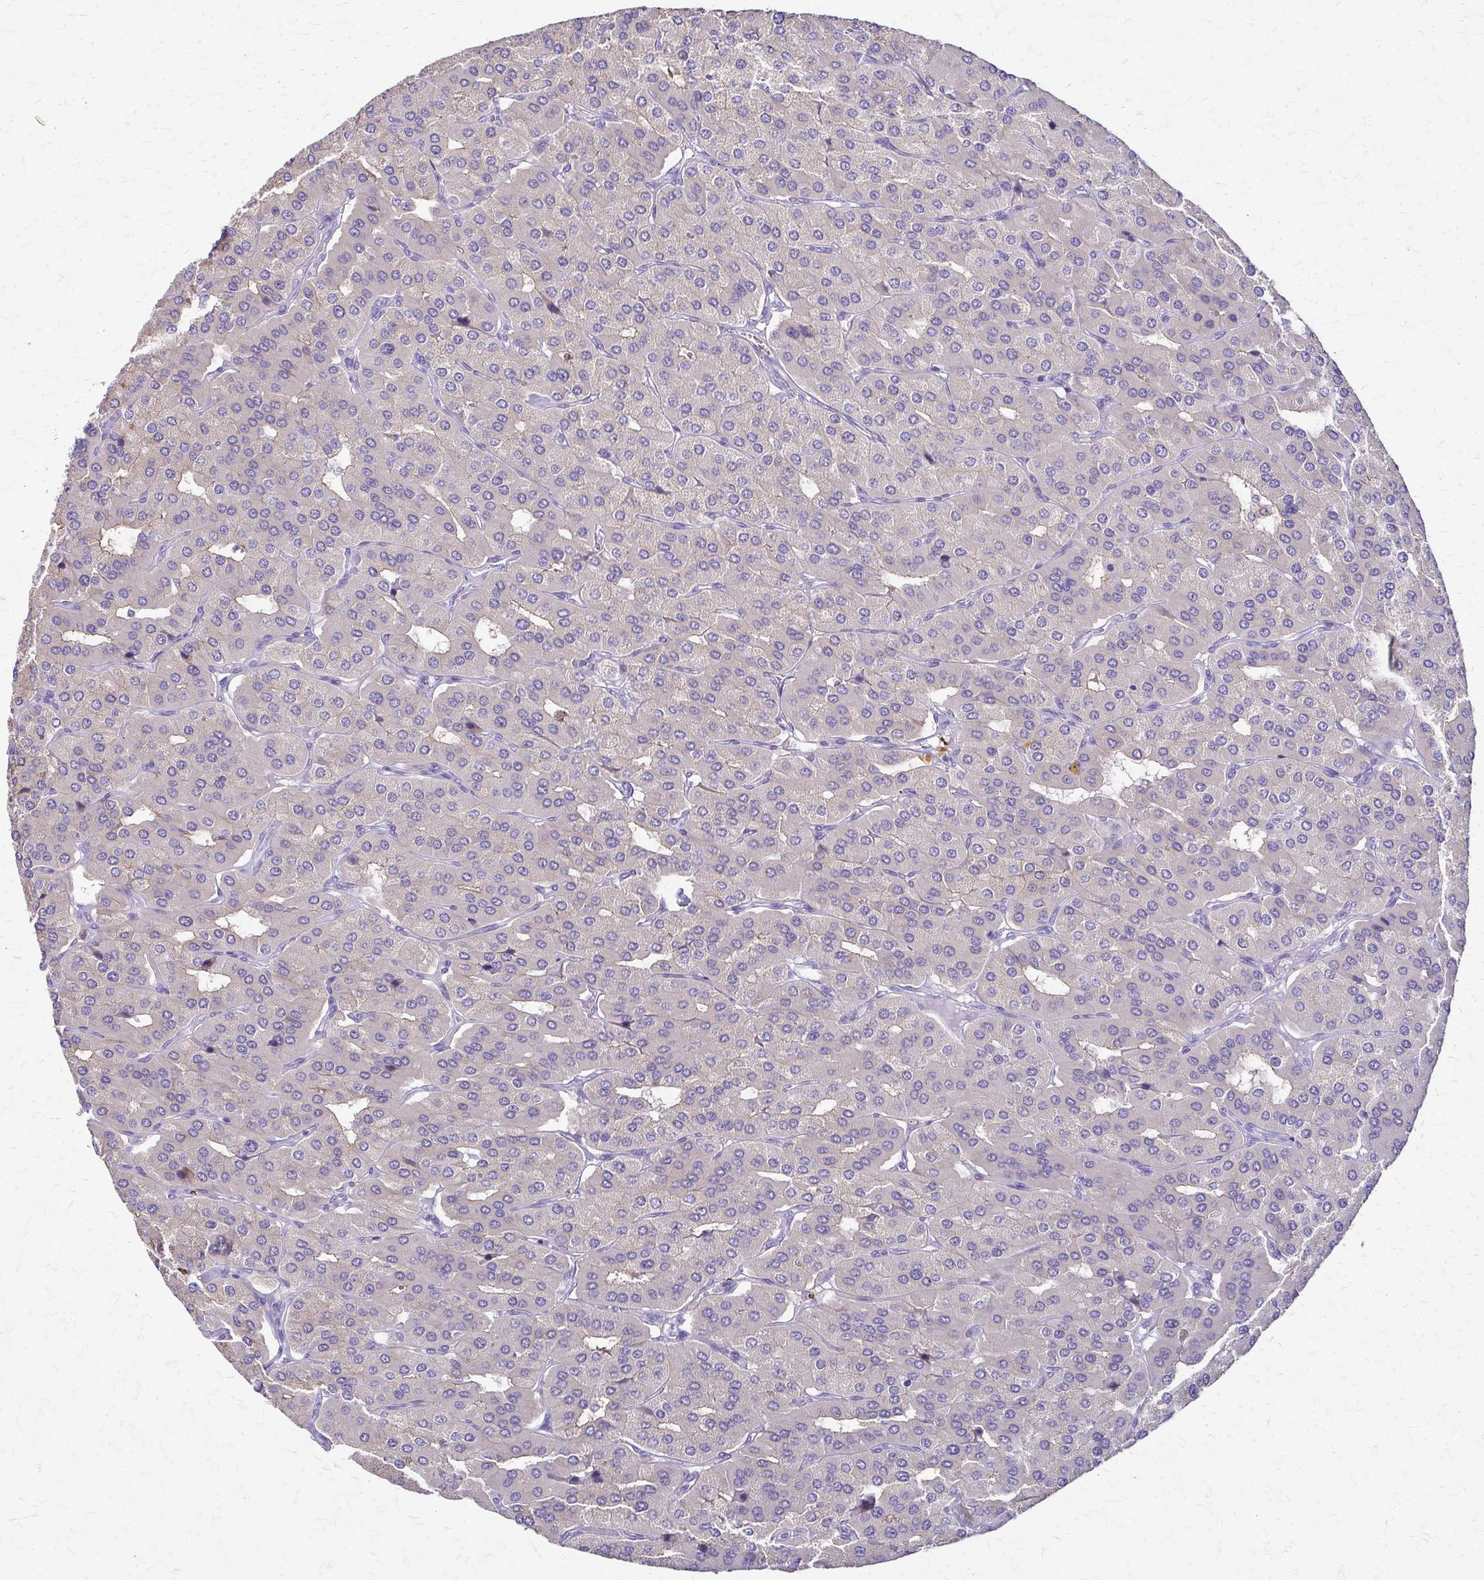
{"staining": {"intensity": "negative", "quantity": "none", "location": "none"}, "tissue": "parathyroid gland", "cell_type": "Glandular cells", "image_type": "normal", "snomed": [{"axis": "morphology", "description": "Normal tissue, NOS"}, {"axis": "morphology", "description": "Adenoma, NOS"}, {"axis": "topography", "description": "Parathyroid gland"}], "caption": "There is no significant expression in glandular cells of parathyroid gland. (DAB immunohistochemistry visualized using brightfield microscopy, high magnification).", "gene": "SAMD13", "patient": {"sex": "female", "age": 86}}